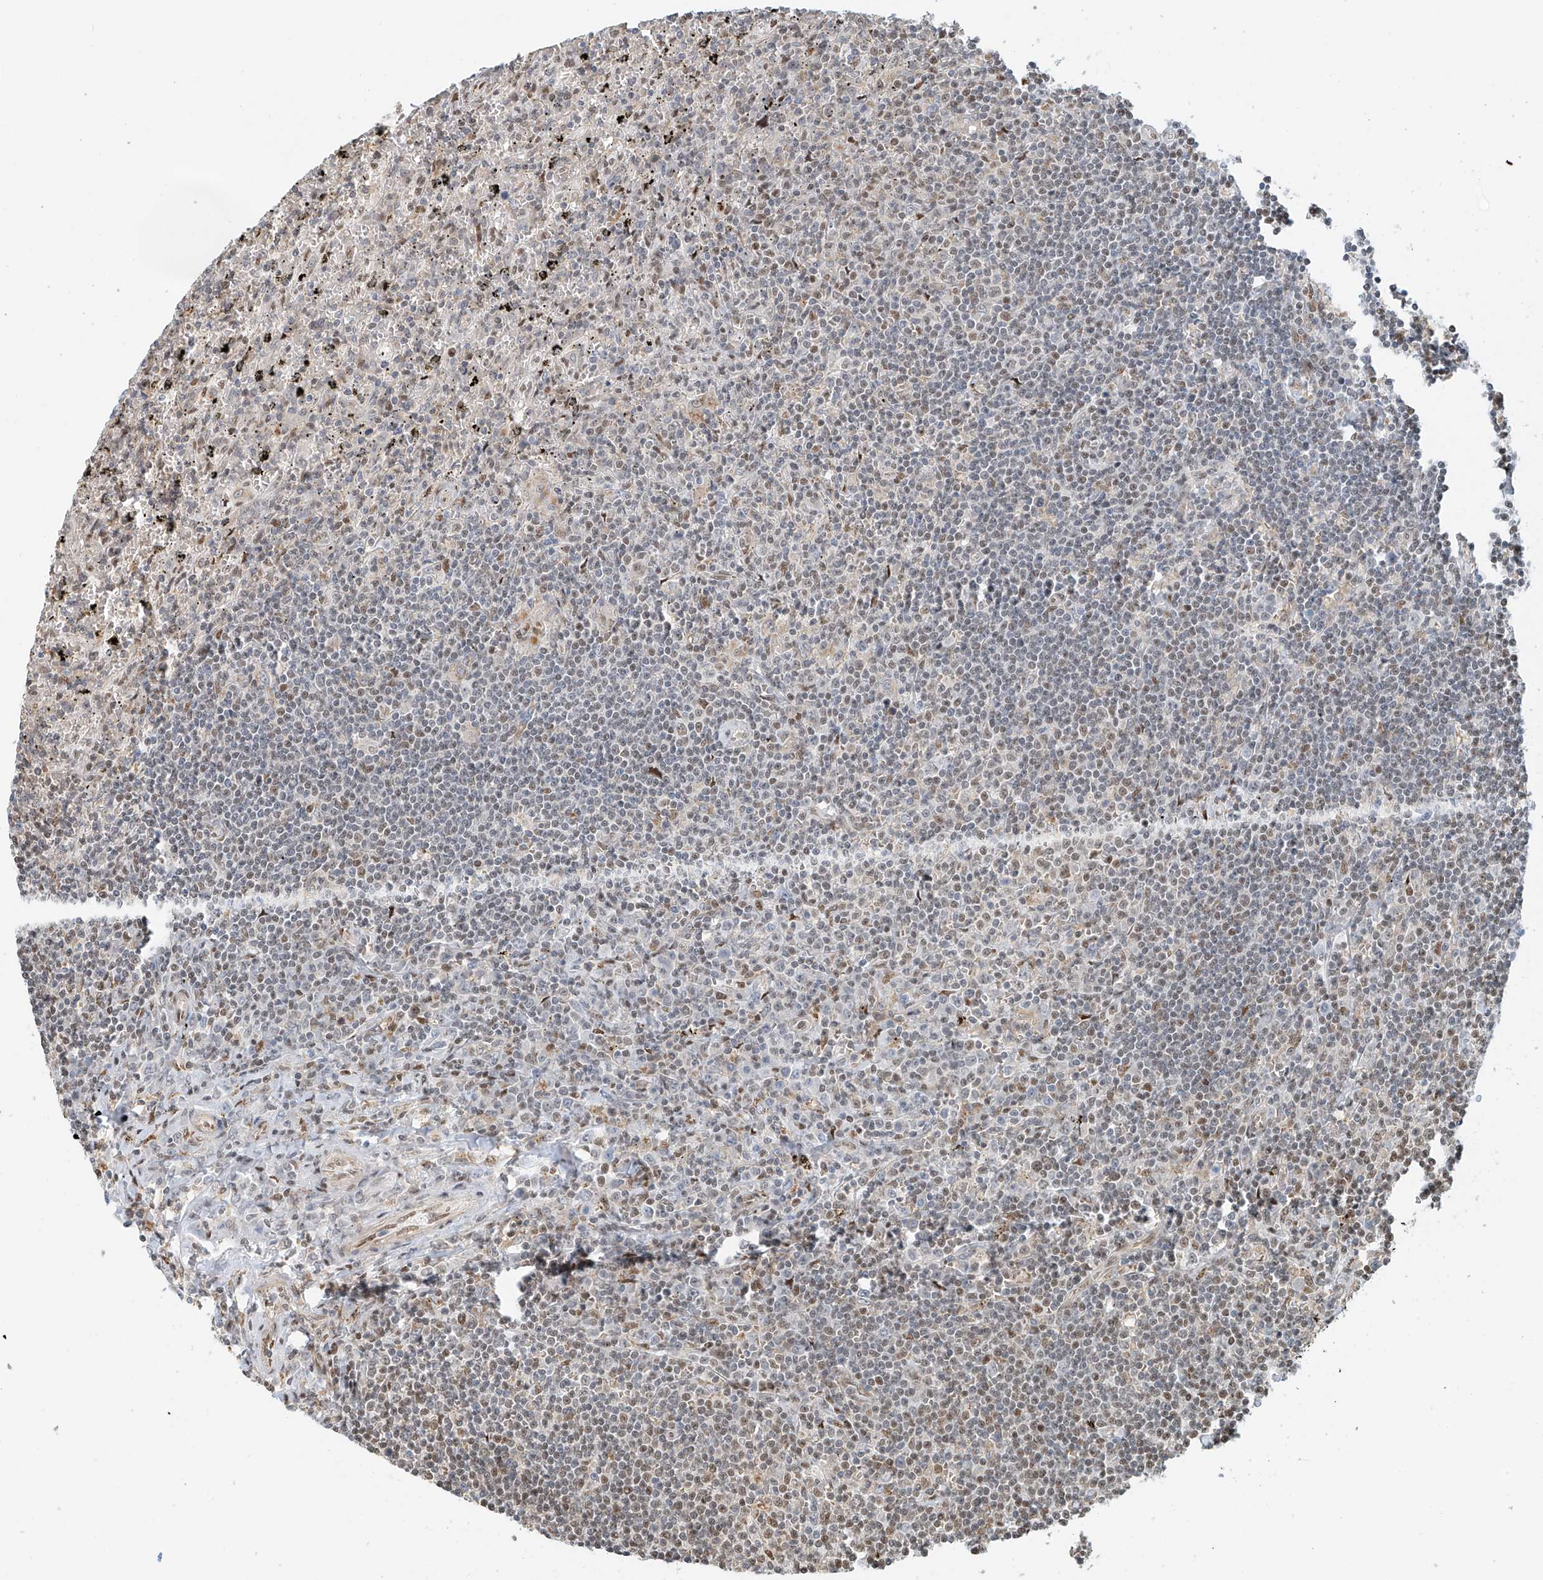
{"staining": {"intensity": "weak", "quantity": "25%-75%", "location": "nuclear"}, "tissue": "lymphoma", "cell_type": "Tumor cells", "image_type": "cancer", "snomed": [{"axis": "morphology", "description": "Malignant lymphoma, non-Hodgkin's type, Low grade"}, {"axis": "topography", "description": "Spleen"}], "caption": "Weak nuclear staining is seen in about 25%-75% of tumor cells in malignant lymphoma, non-Hodgkin's type (low-grade).", "gene": "ZNF514", "patient": {"sex": "male", "age": 76}}